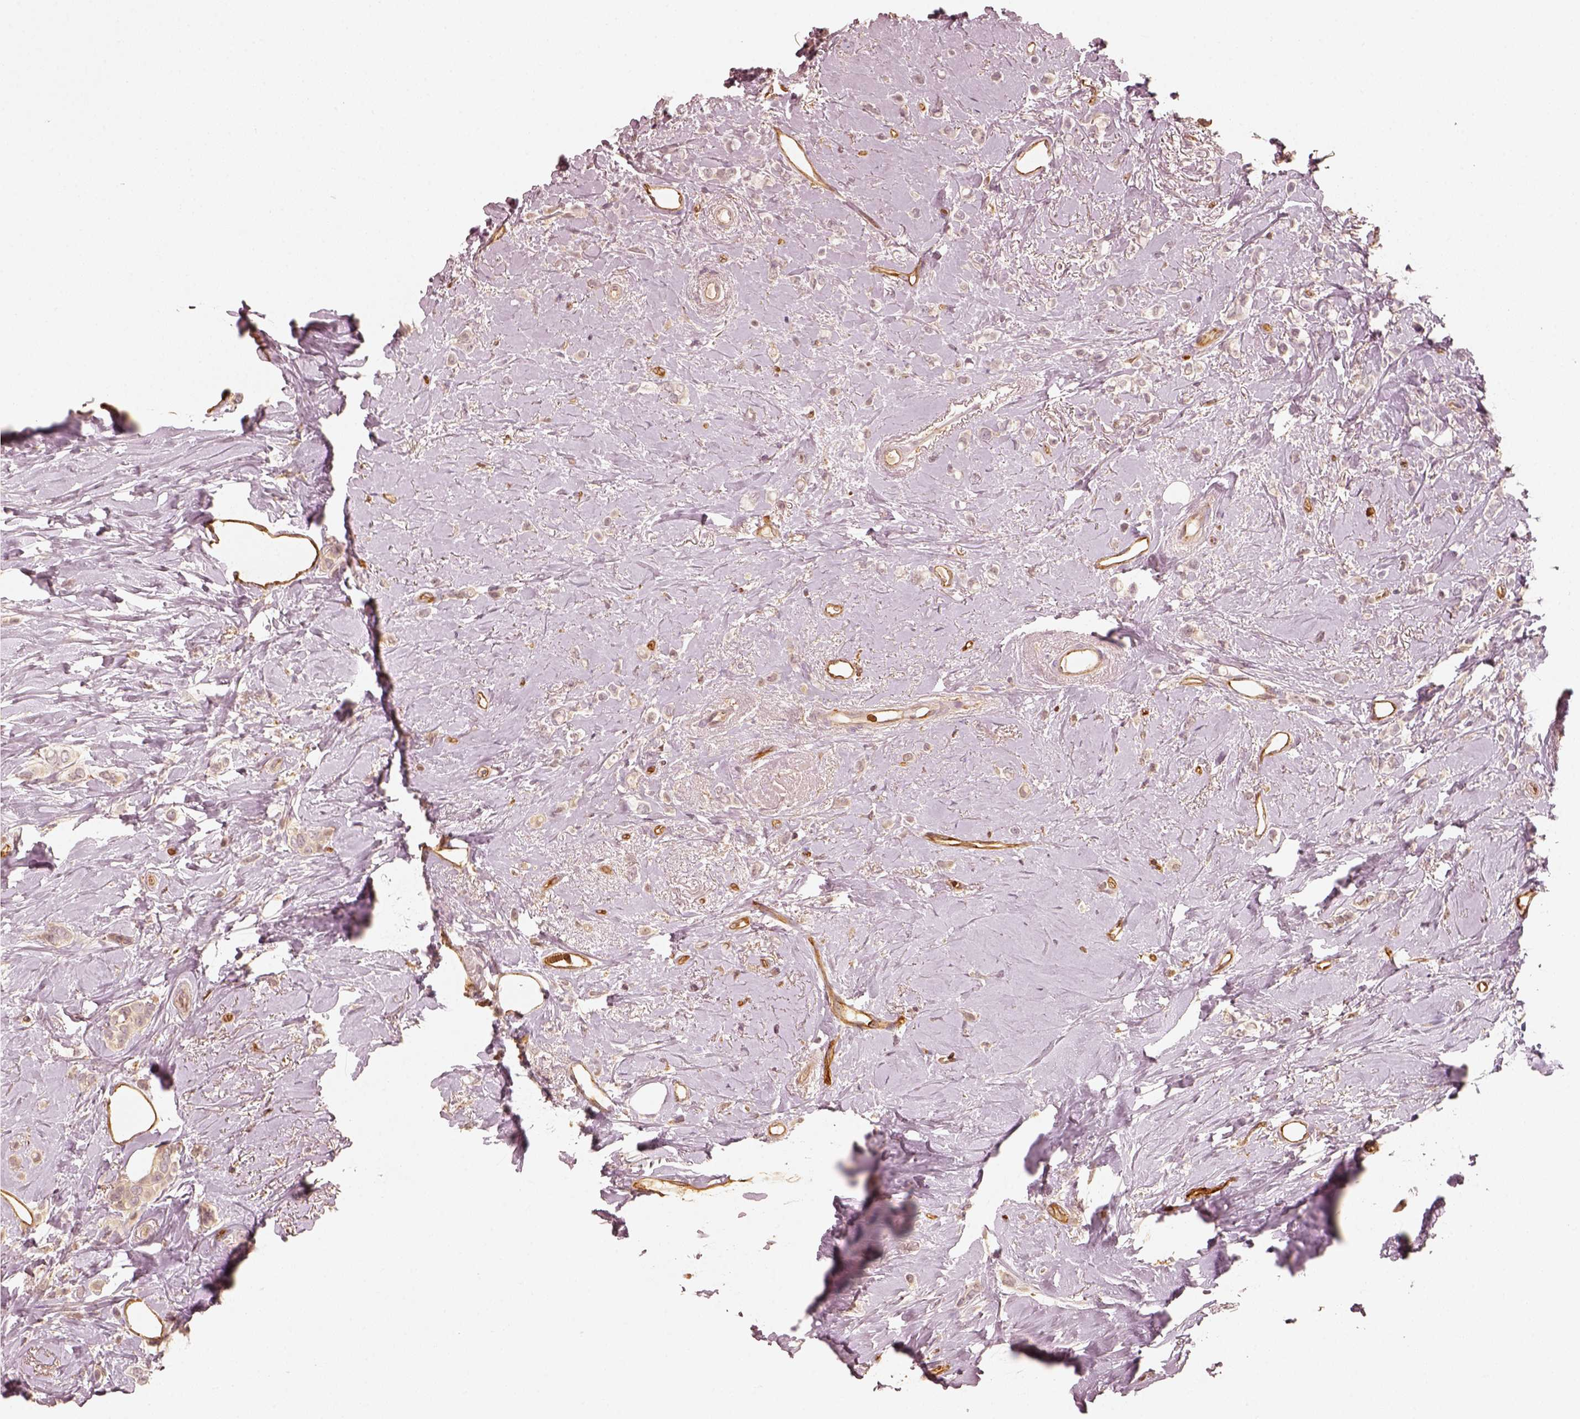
{"staining": {"intensity": "negative", "quantity": "none", "location": "none"}, "tissue": "breast cancer", "cell_type": "Tumor cells", "image_type": "cancer", "snomed": [{"axis": "morphology", "description": "Lobular carcinoma"}, {"axis": "topography", "description": "Breast"}], "caption": "This is a micrograph of immunohistochemistry staining of breast cancer, which shows no positivity in tumor cells.", "gene": "FSCN1", "patient": {"sex": "female", "age": 66}}